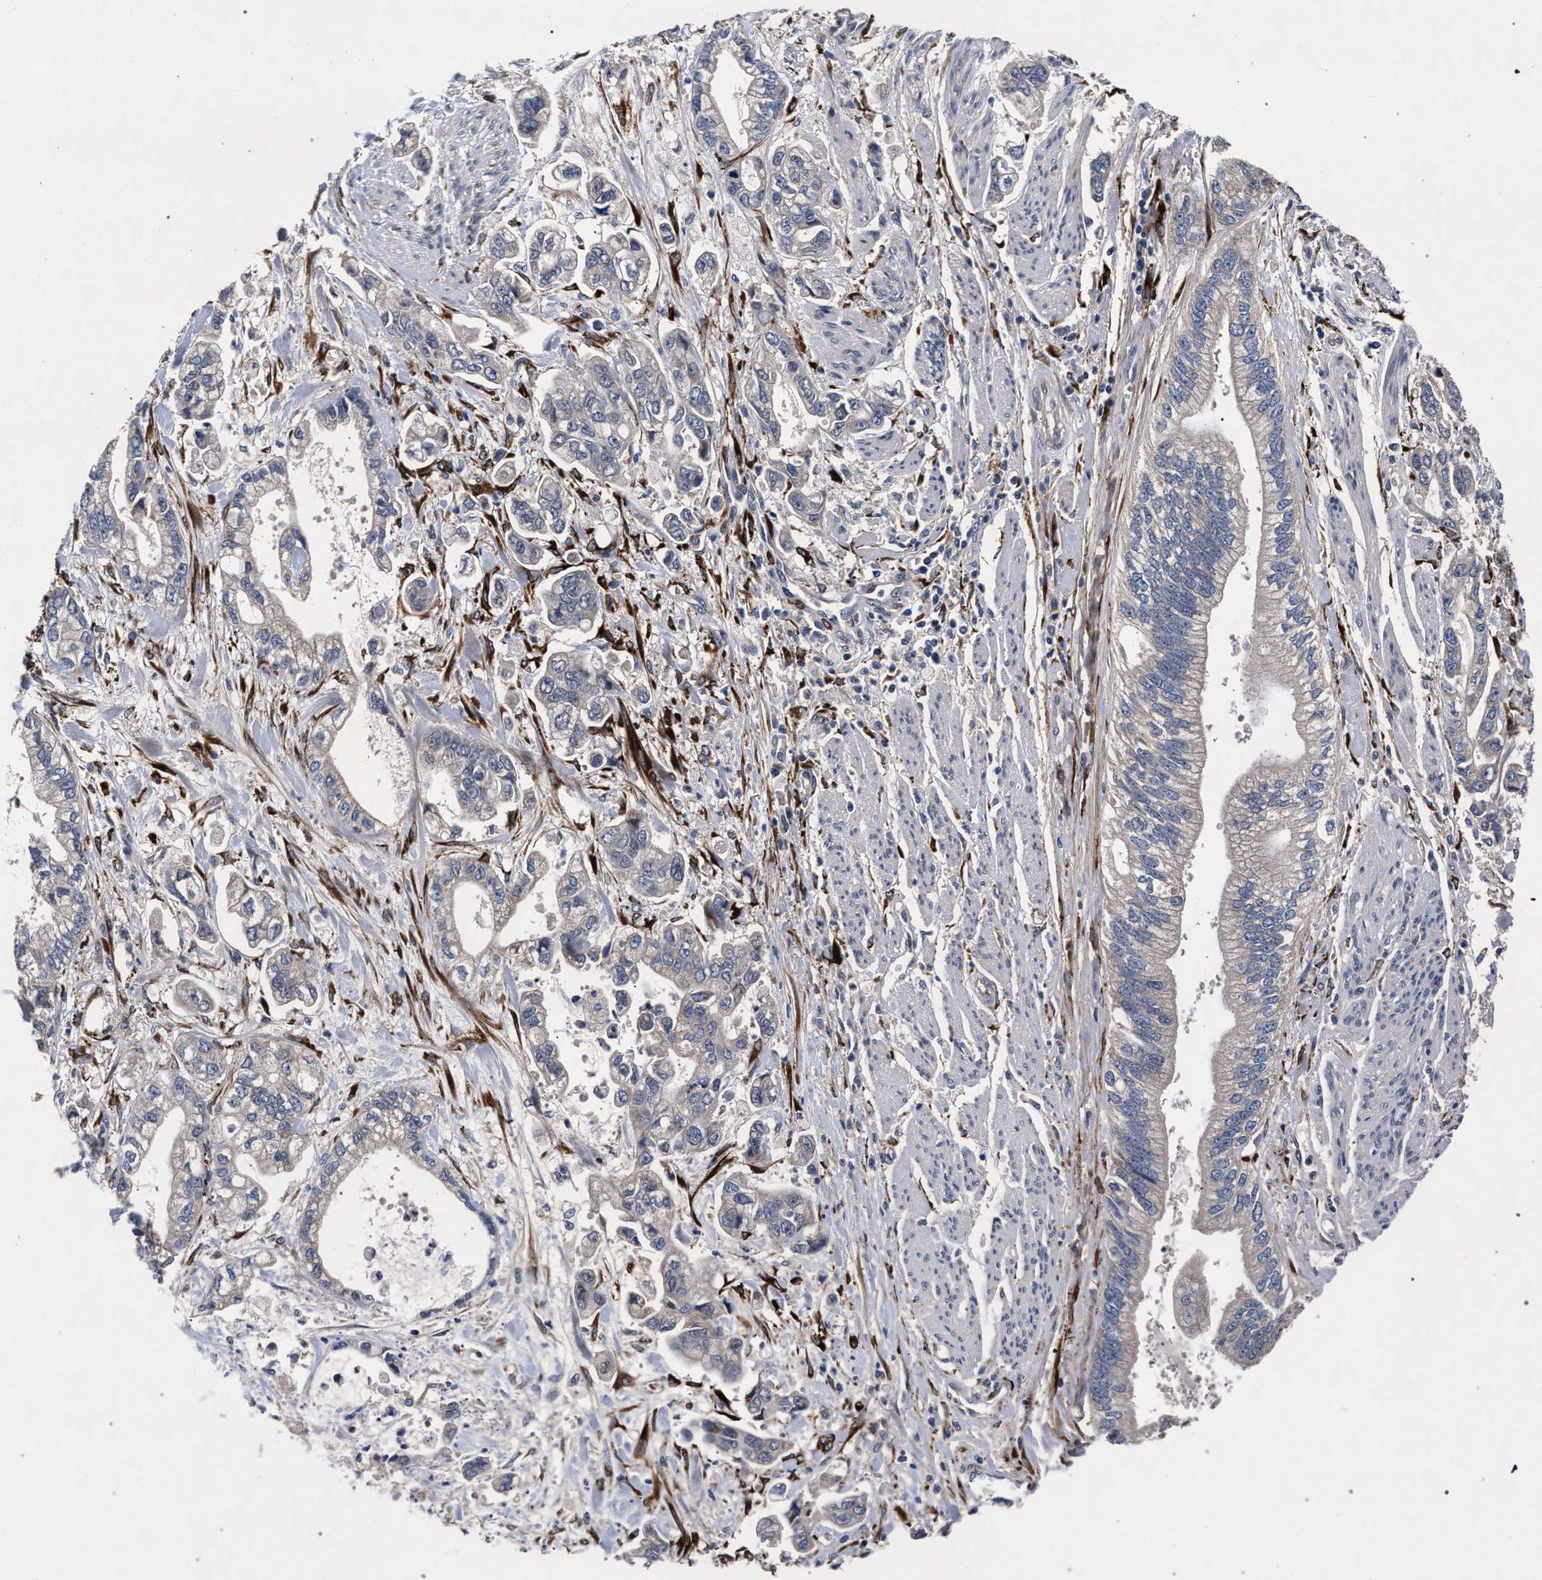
{"staining": {"intensity": "negative", "quantity": "none", "location": "none"}, "tissue": "stomach cancer", "cell_type": "Tumor cells", "image_type": "cancer", "snomed": [{"axis": "morphology", "description": "Normal tissue, NOS"}, {"axis": "morphology", "description": "Adenocarcinoma, NOS"}, {"axis": "topography", "description": "Stomach"}], "caption": "An immunohistochemistry (IHC) image of stomach cancer (adenocarcinoma) is shown. There is no staining in tumor cells of stomach cancer (adenocarcinoma).", "gene": "NEK7", "patient": {"sex": "male", "age": 62}}